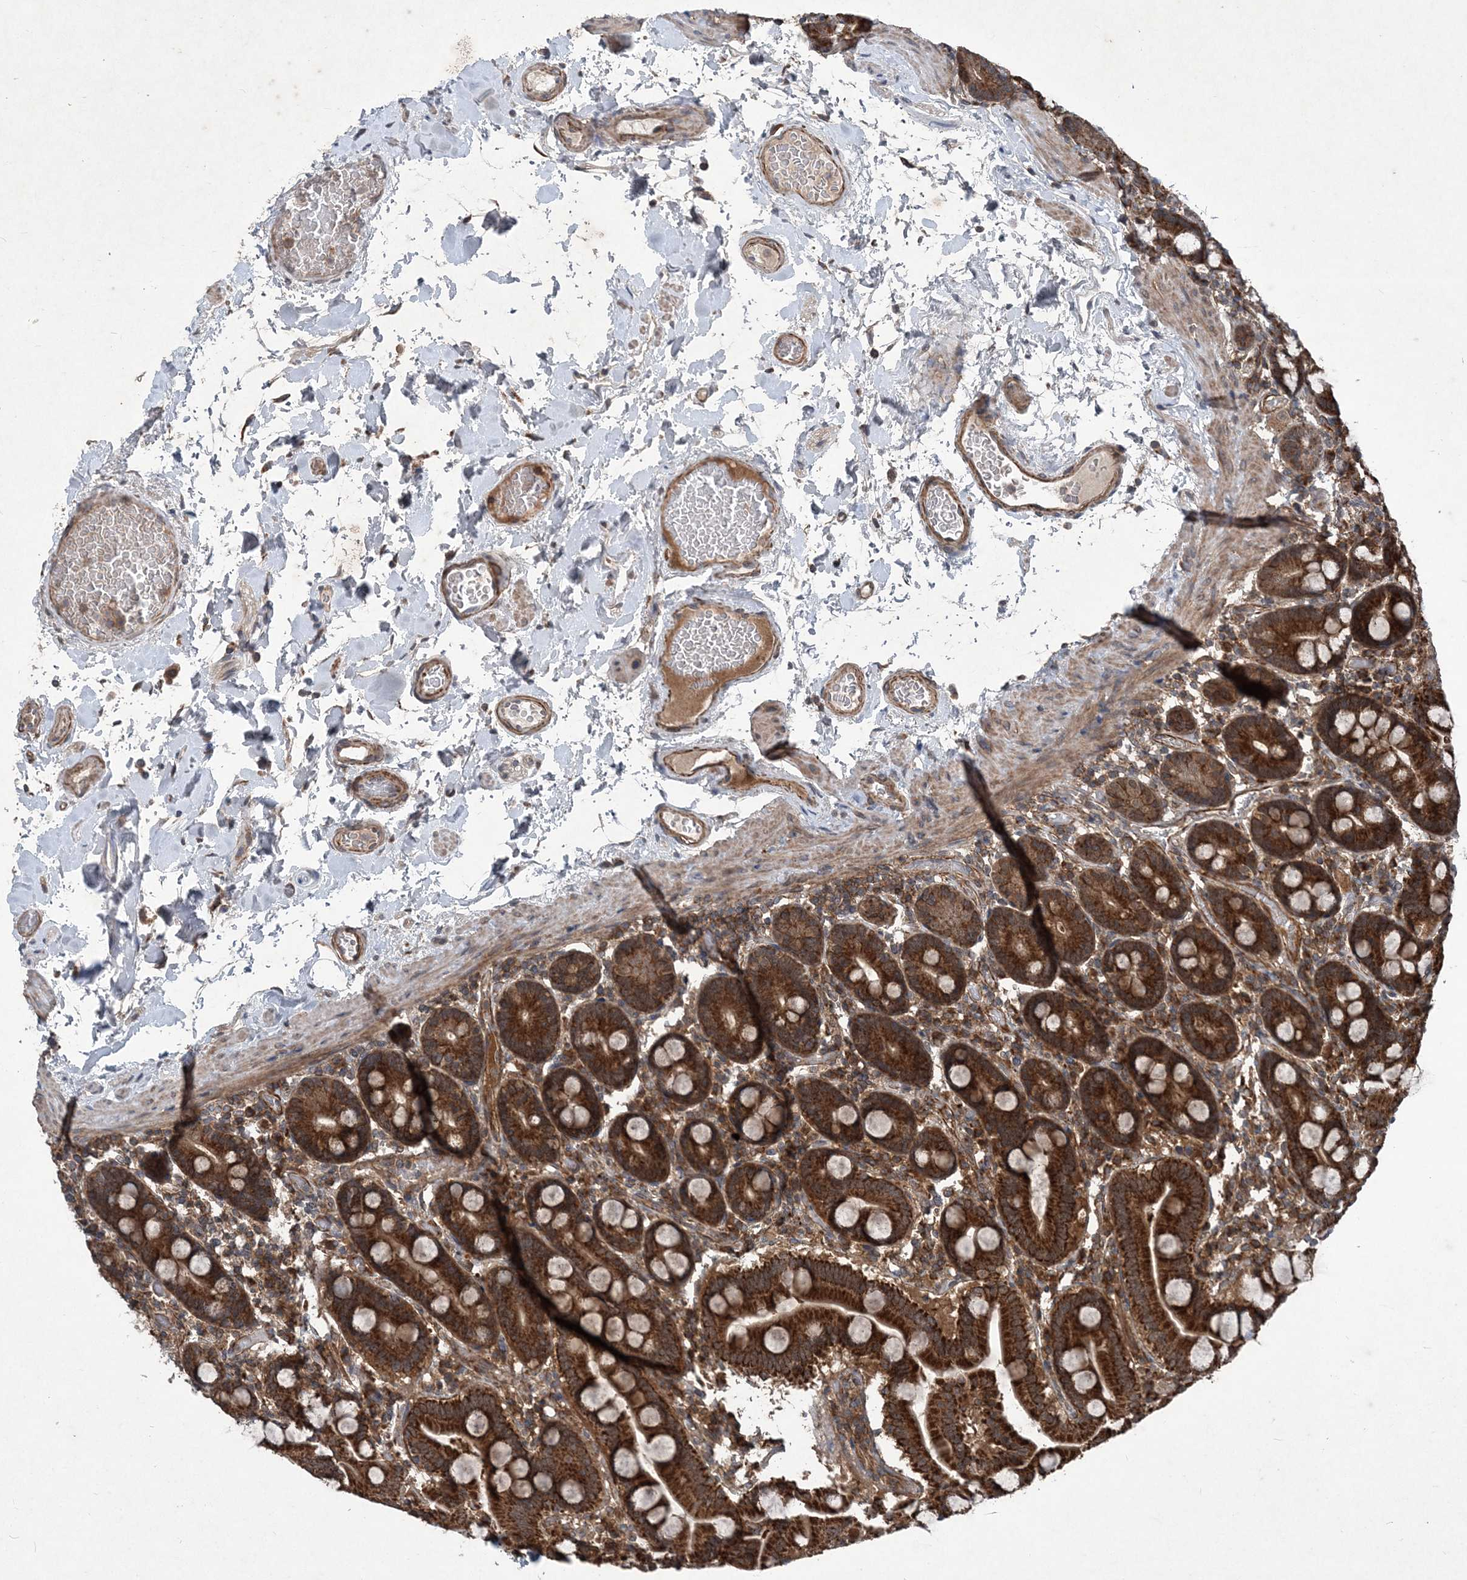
{"staining": {"intensity": "strong", "quantity": ">75%", "location": "cytoplasmic/membranous"}, "tissue": "duodenum", "cell_type": "Glandular cells", "image_type": "normal", "snomed": [{"axis": "morphology", "description": "Normal tissue, NOS"}, {"axis": "topography", "description": "Duodenum"}], "caption": "Protein staining of normal duodenum exhibits strong cytoplasmic/membranous staining in about >75% of glandular cells.", "gene": "NDUFA2", "patient": {"sex": "male", "age": 55}}